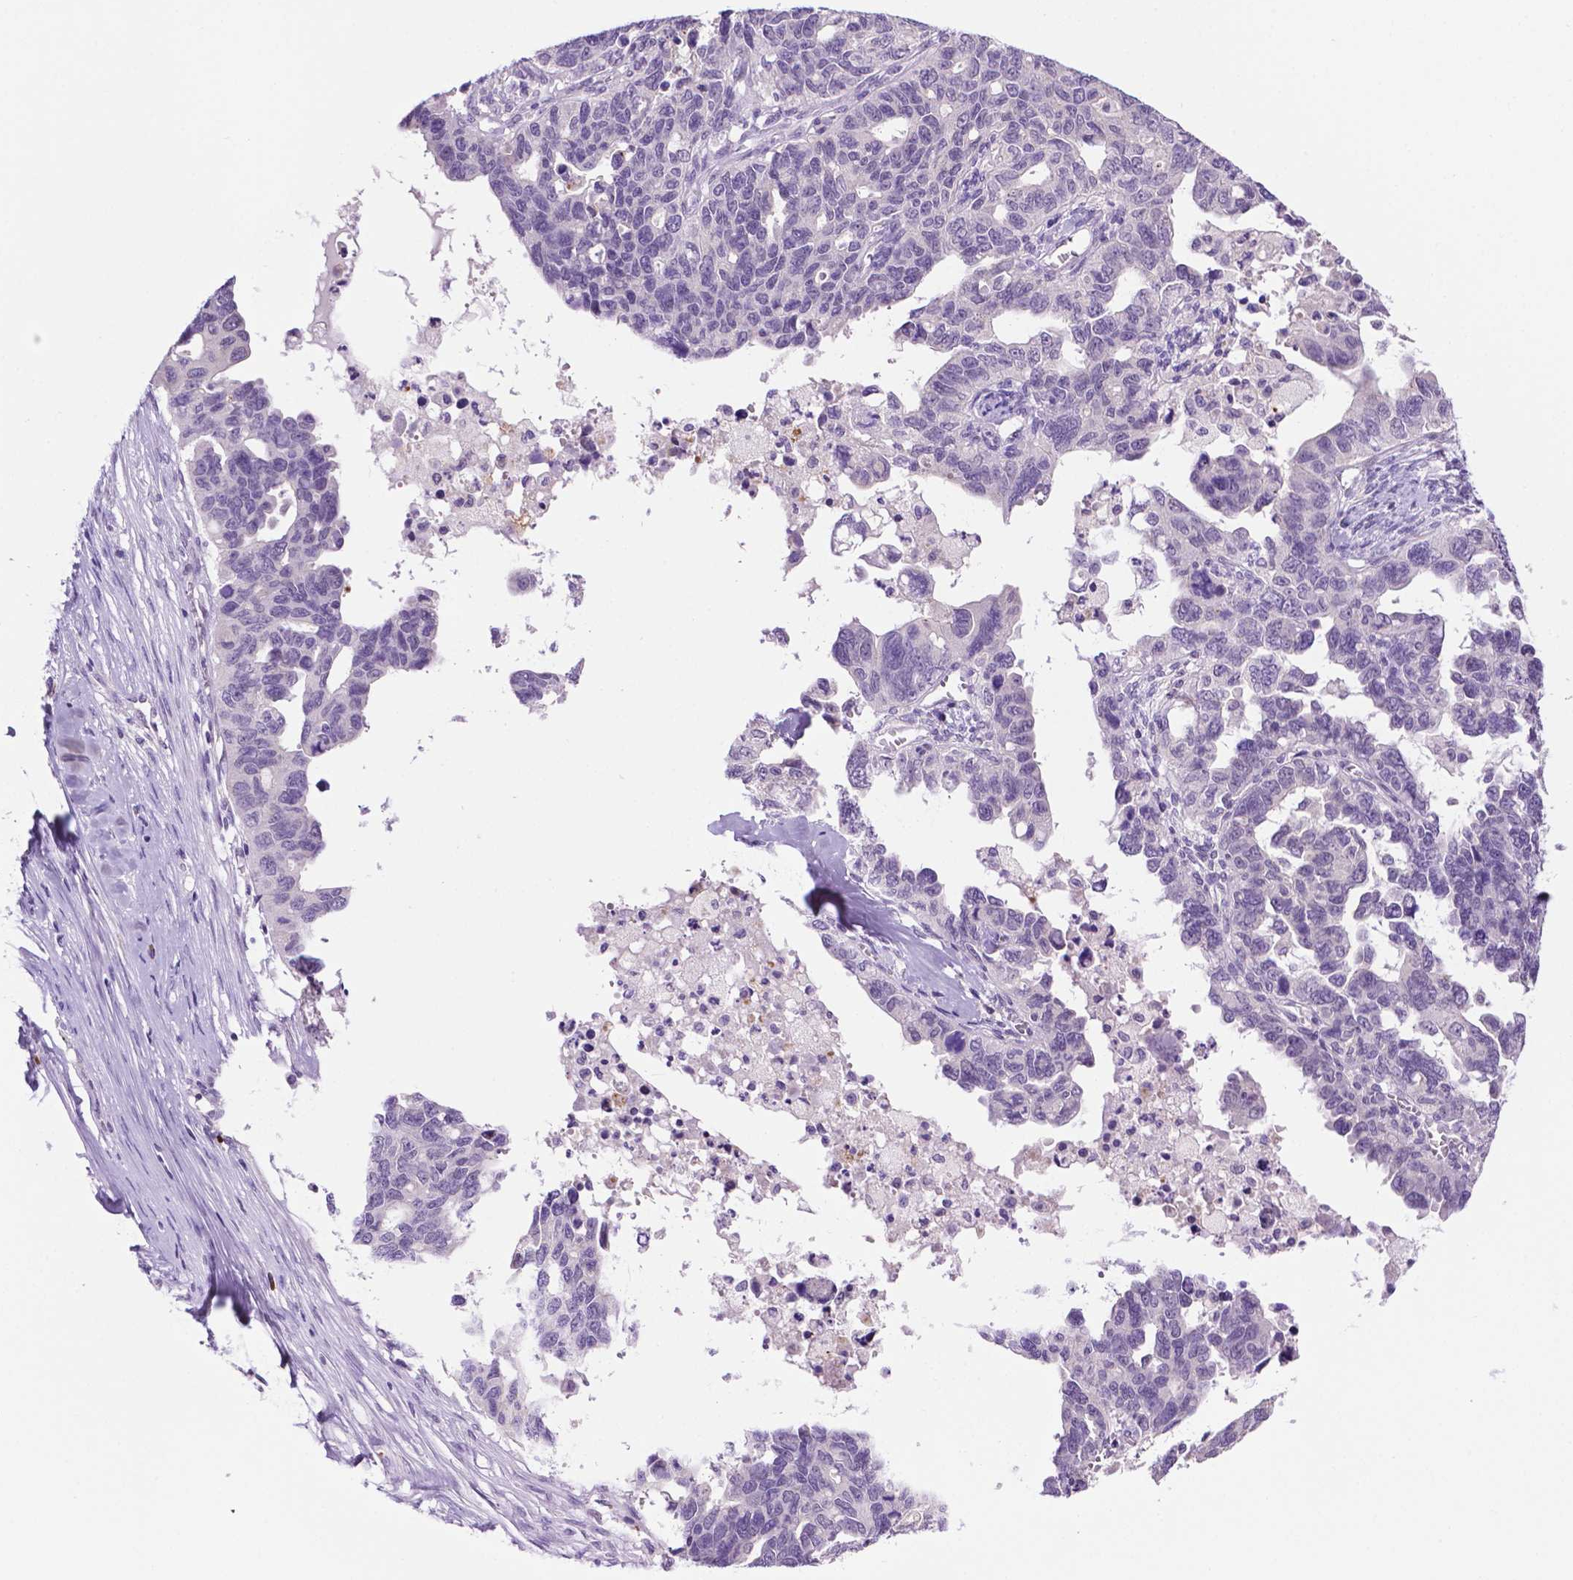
{"staining": {"intensity": "negative", "quantity": "none", "location": "none"}, "tissue": "ovarian cancer", "cell_type": "Tumor cells", "image_type": "cancer", "snomed": [{"axis": "morphology", "description": "Cystadenocarcinoma, serous, NOS"}, {"axis": "topography", "description": "Ovary"}], "caption": "High magnification brightfield microscopy of ovarian cancer (serous cystadenocarcinoma) stained with DAB (3,3'-diaminobenzidine) (brown) and counterstained with hematoxylin (blue): tumor cells show no significant expression.", "gene": "MMP27", "patient": {"sex": "female", "age": 69}}